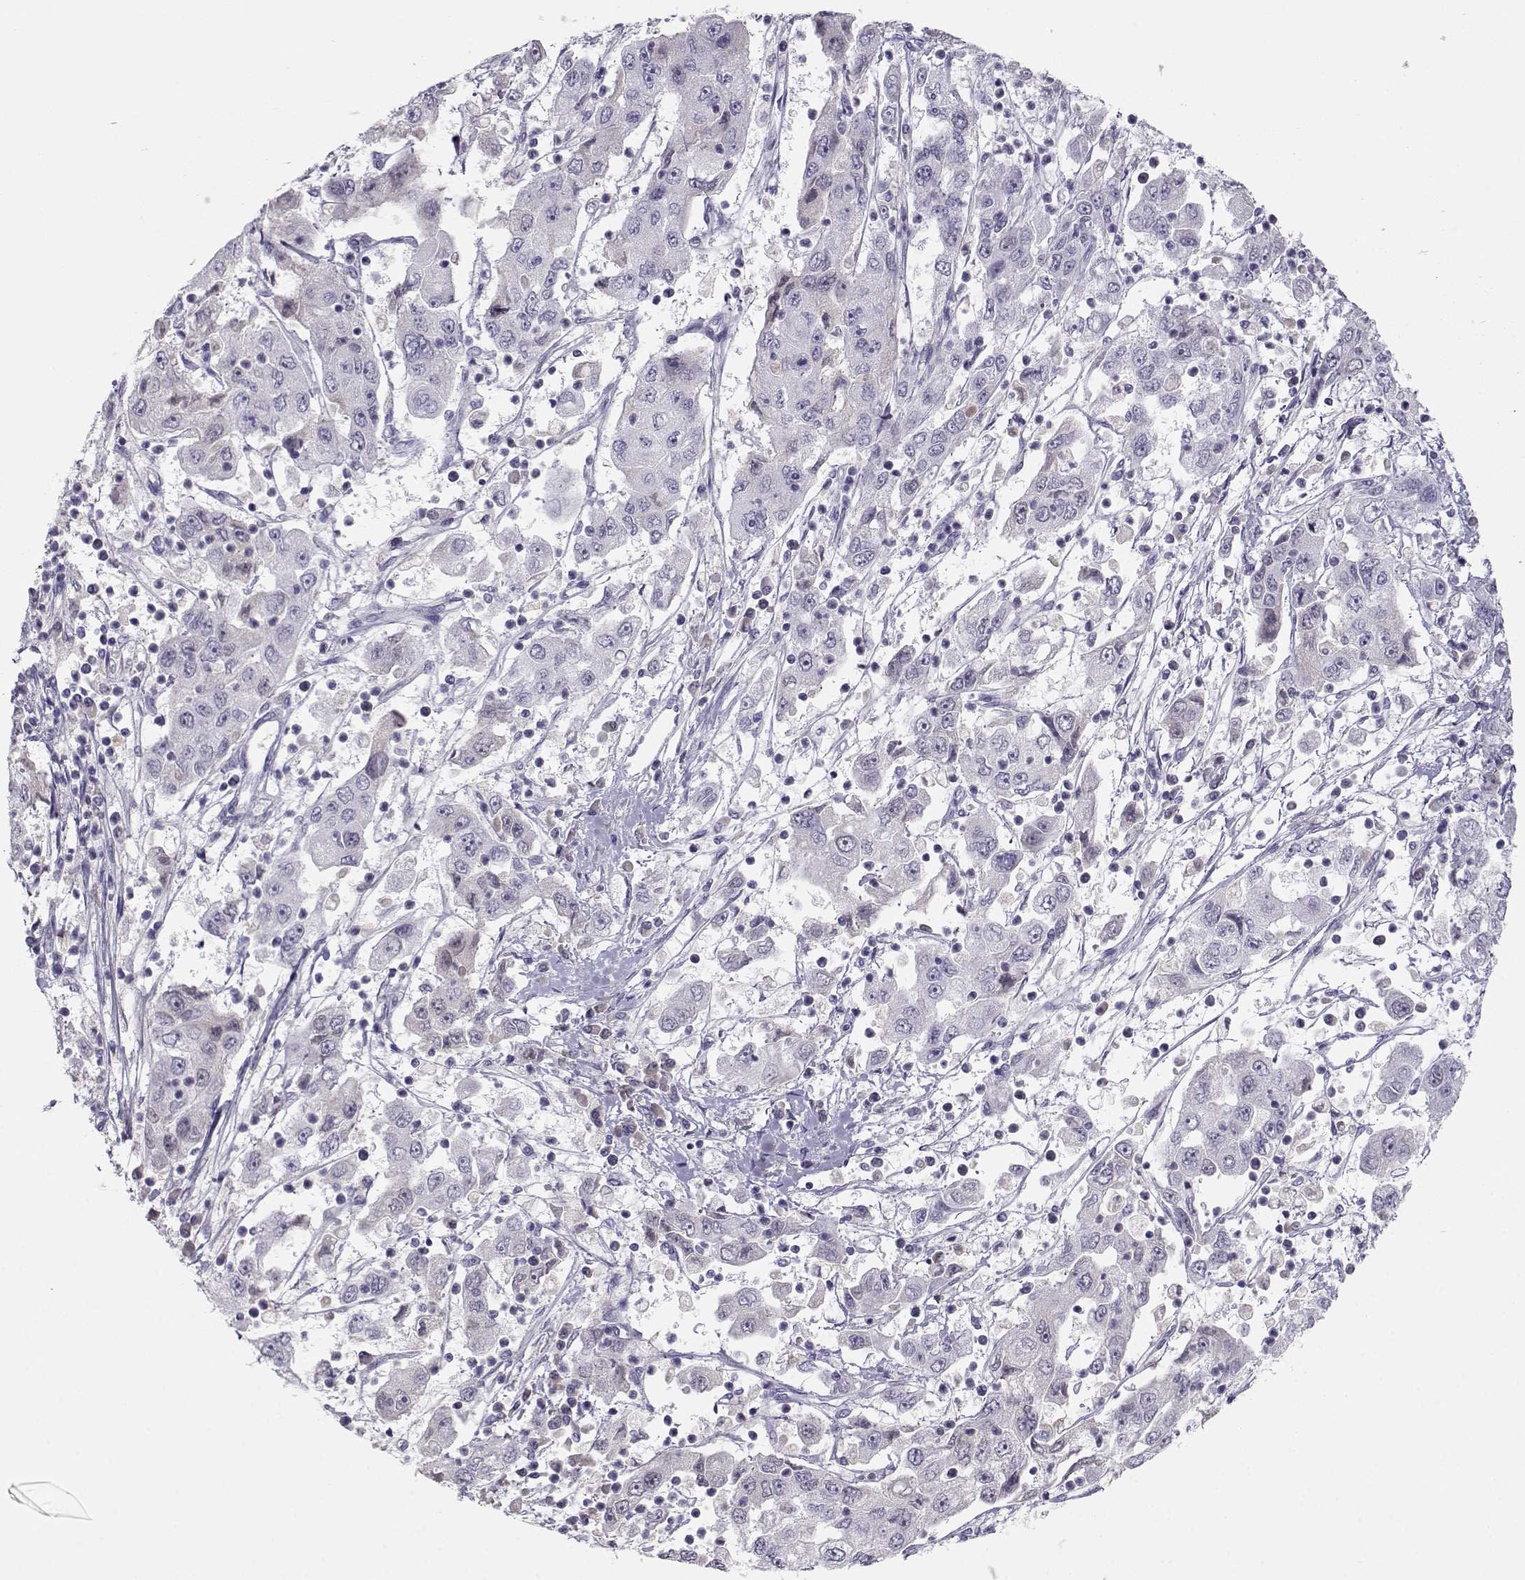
{"staining": {"intensity": "negative", "quantity": "none", "location": "none"}, "tissue": "cervical cancer", "cell_type": "Tumor cells", "image_type": "cancer", "snomed": [{"axis": "morphology", "description": "Squamous cell carcinoma, NOS"}, {"axis": "topography", "description": "Cervix"}], "caption": "An IHC photomicrograph of squamous cell carcinoma (cervical) is shown. There is no staining in tumor cells of squamous cell carcinoma (cervical).", "gene": "OPN5", "patient": {"sex": "female", "age": 36}}